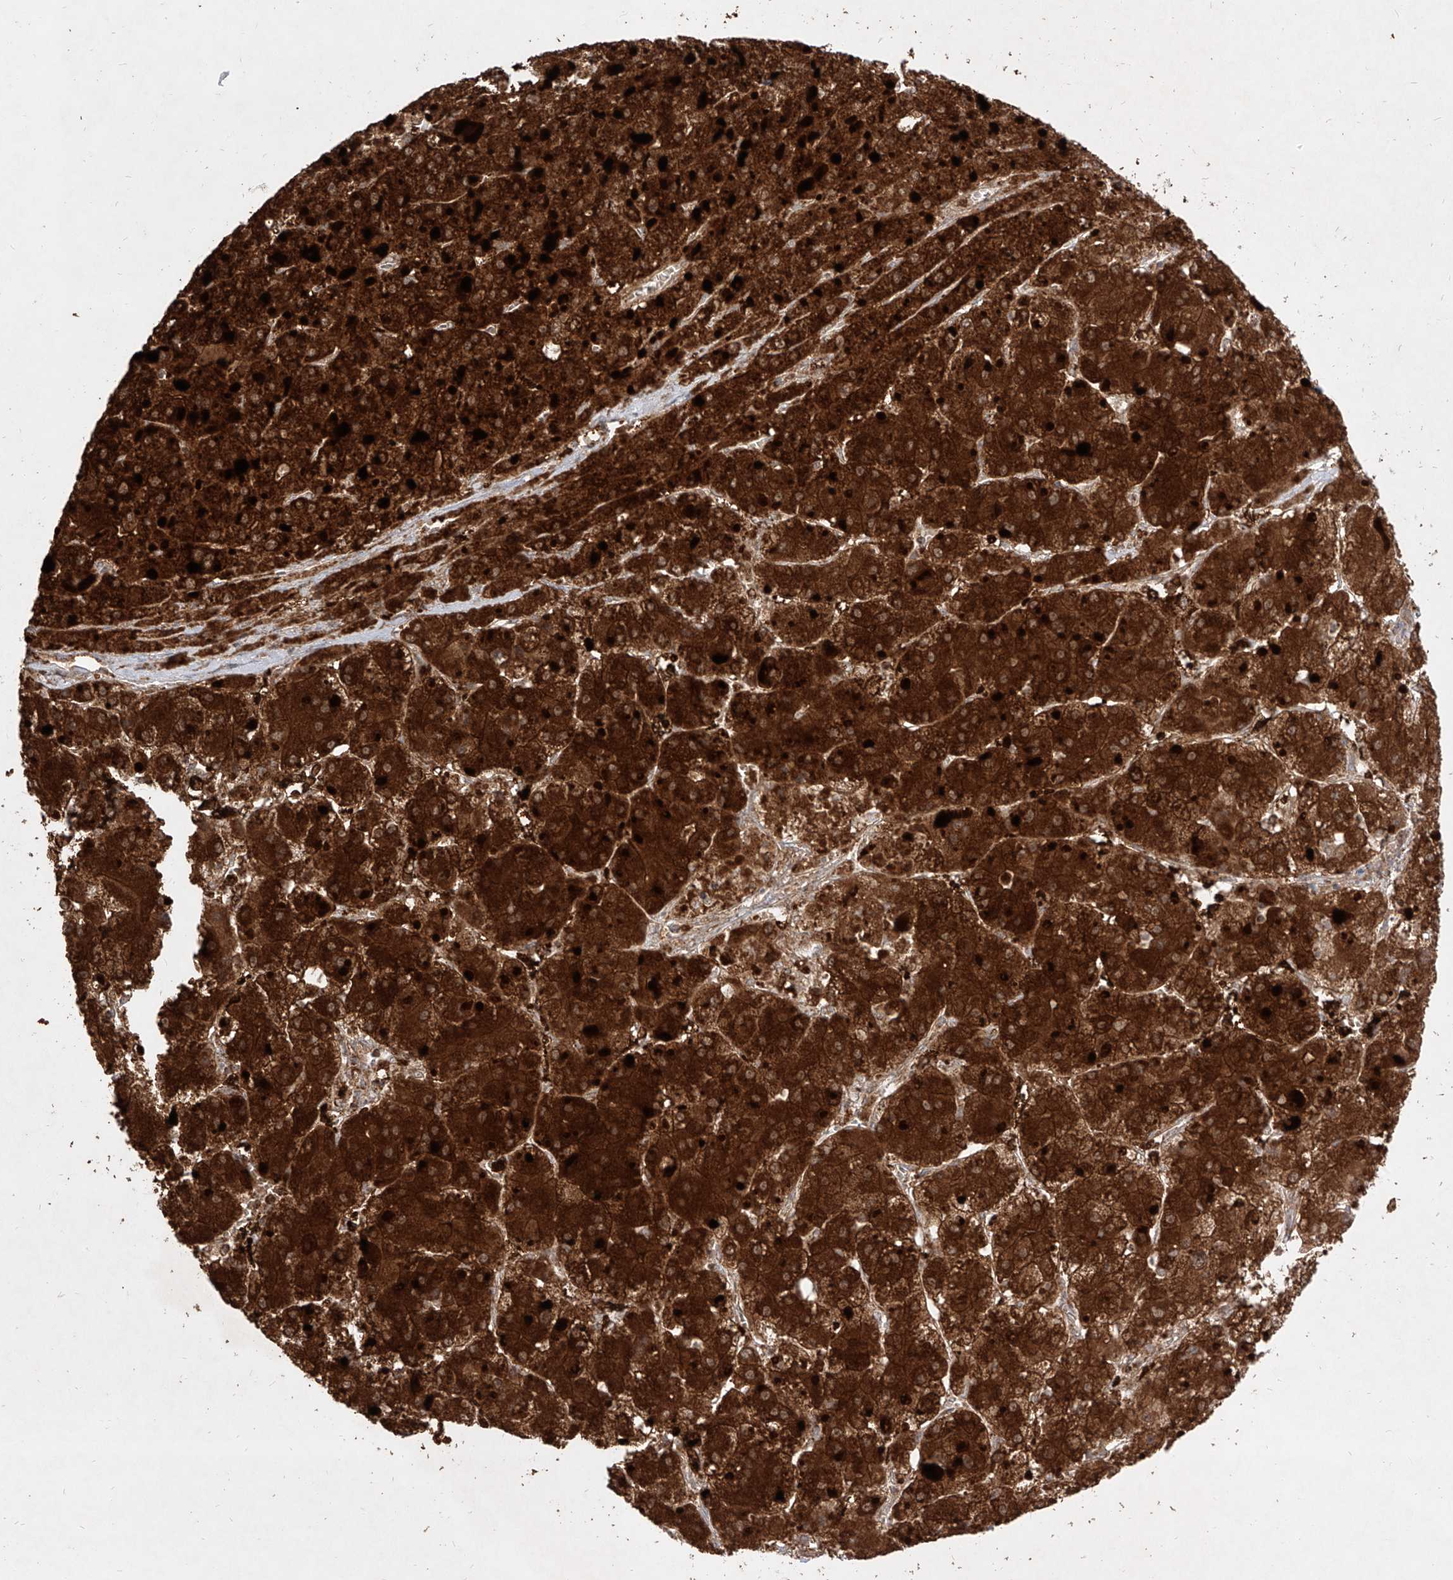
{"staining": {"intensity": "strong", "quantity": ">75%", "location": "cytoplasmic/membranous"}, "tissue": "liver cancer", "cell_type": "Tumor cells", "image_type": "cancer", "snomed": [{"axis": "morphology", "description": "Carcinoma, Hepatocellular, NOS"}, {"axis": "topography", "description": "Liver"}], "caption": "Liver cancer (hepatocellular carcinoma) stained with IHC demonstrates strong cytoplasmic/membranous expression in about >75% of tumor cells.", "gene": "AIM2", "patient": {"sex": "female", "age": 73}}